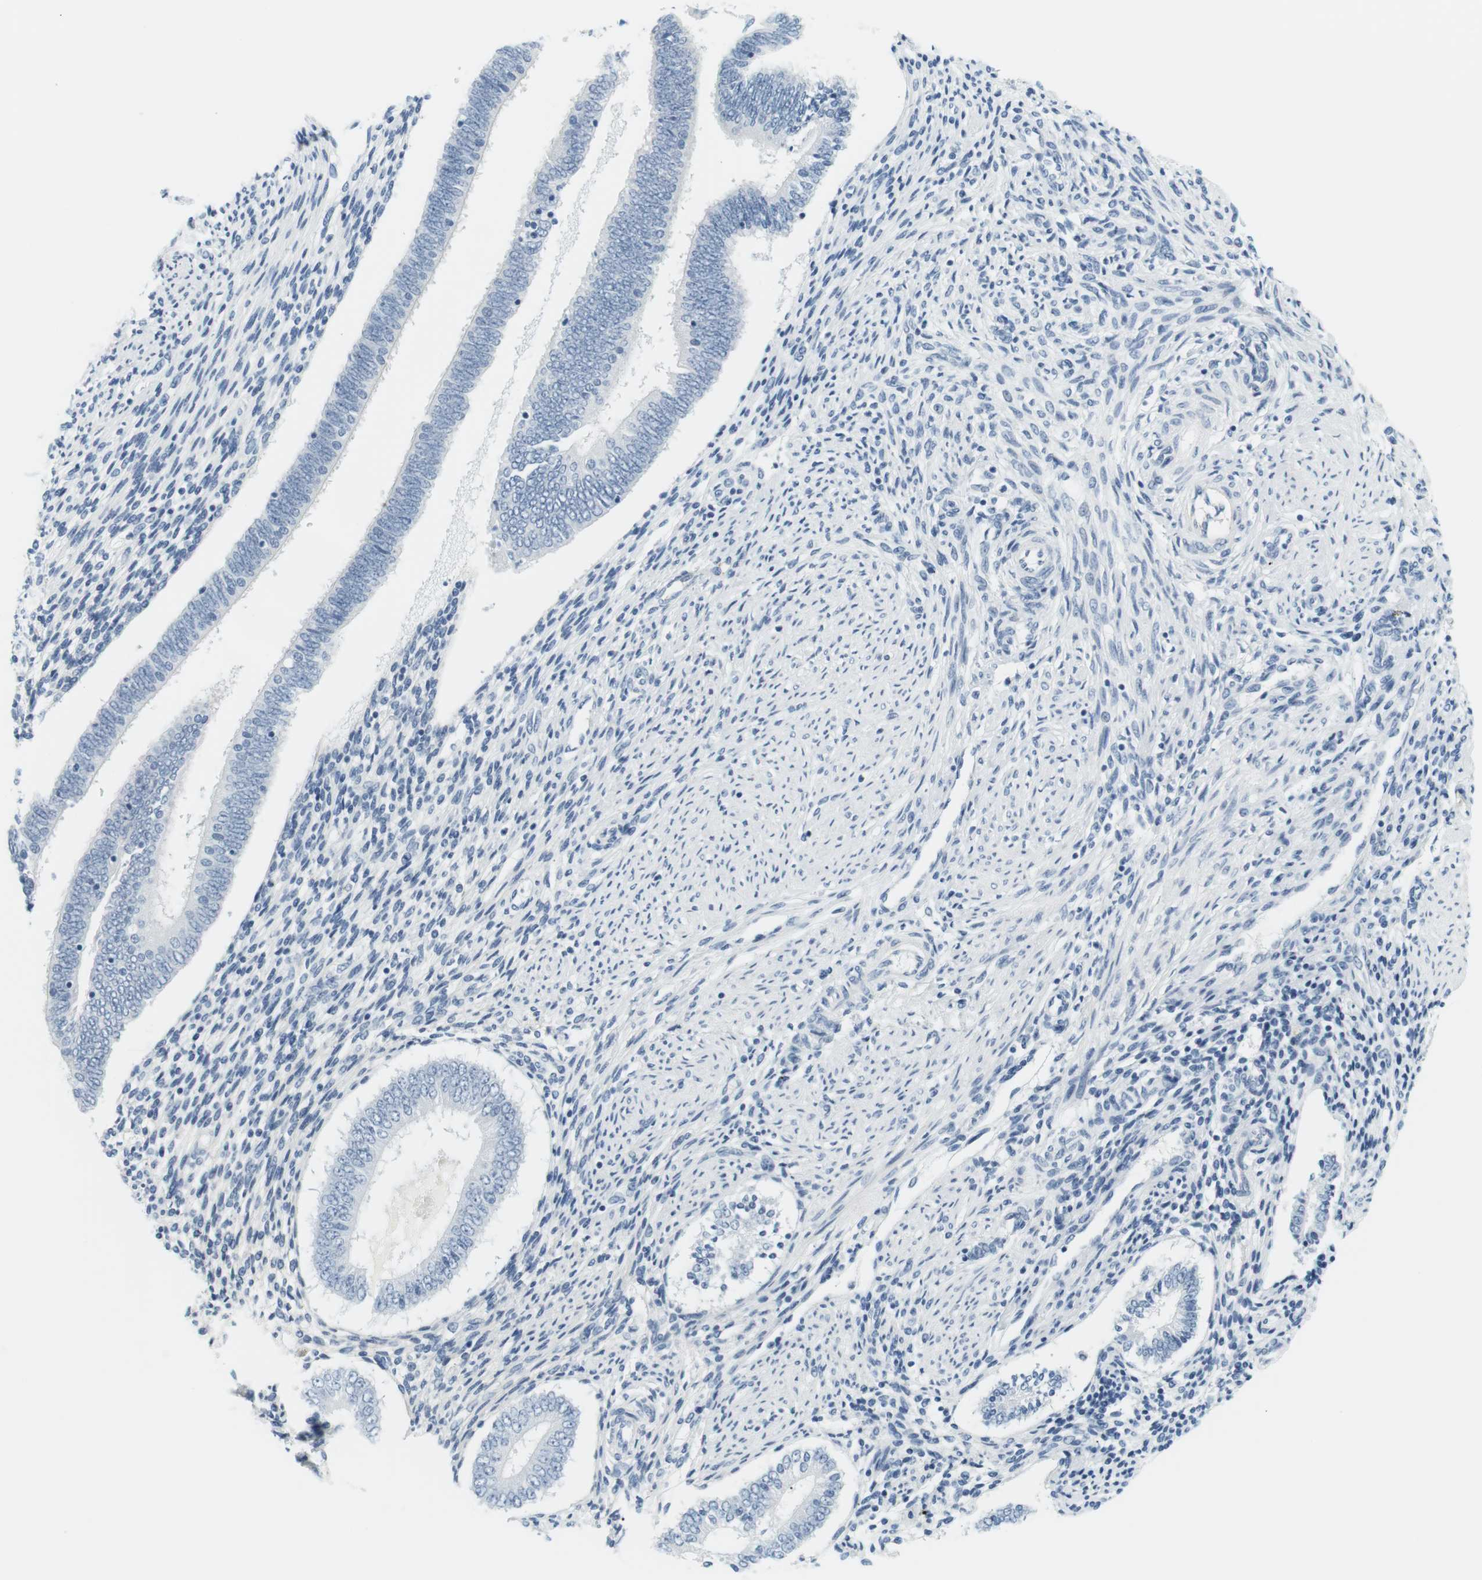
{"staining": {"intensity": "negative", "quantity": "none", "location": "none"}, "tissue": "endometrium", "cell_type": "Cells in endometrial stroma", "image_type": "normal", "snomed": [{"axis": "morphology", "description": "Normal tissue, NOS"}, {"axis": "topography", "description": "Endometrium"}], "caption": "Immunohistochemistry (IHC) photomicrograph of normal endometrium: human endometrium stained with DAB (3,3'-diaminobenzidine) demonstrates no significant protein positivity in cells in endometrial stroma.", "gene": "APOB", "patient": {"sex": "female", "age": 42}}